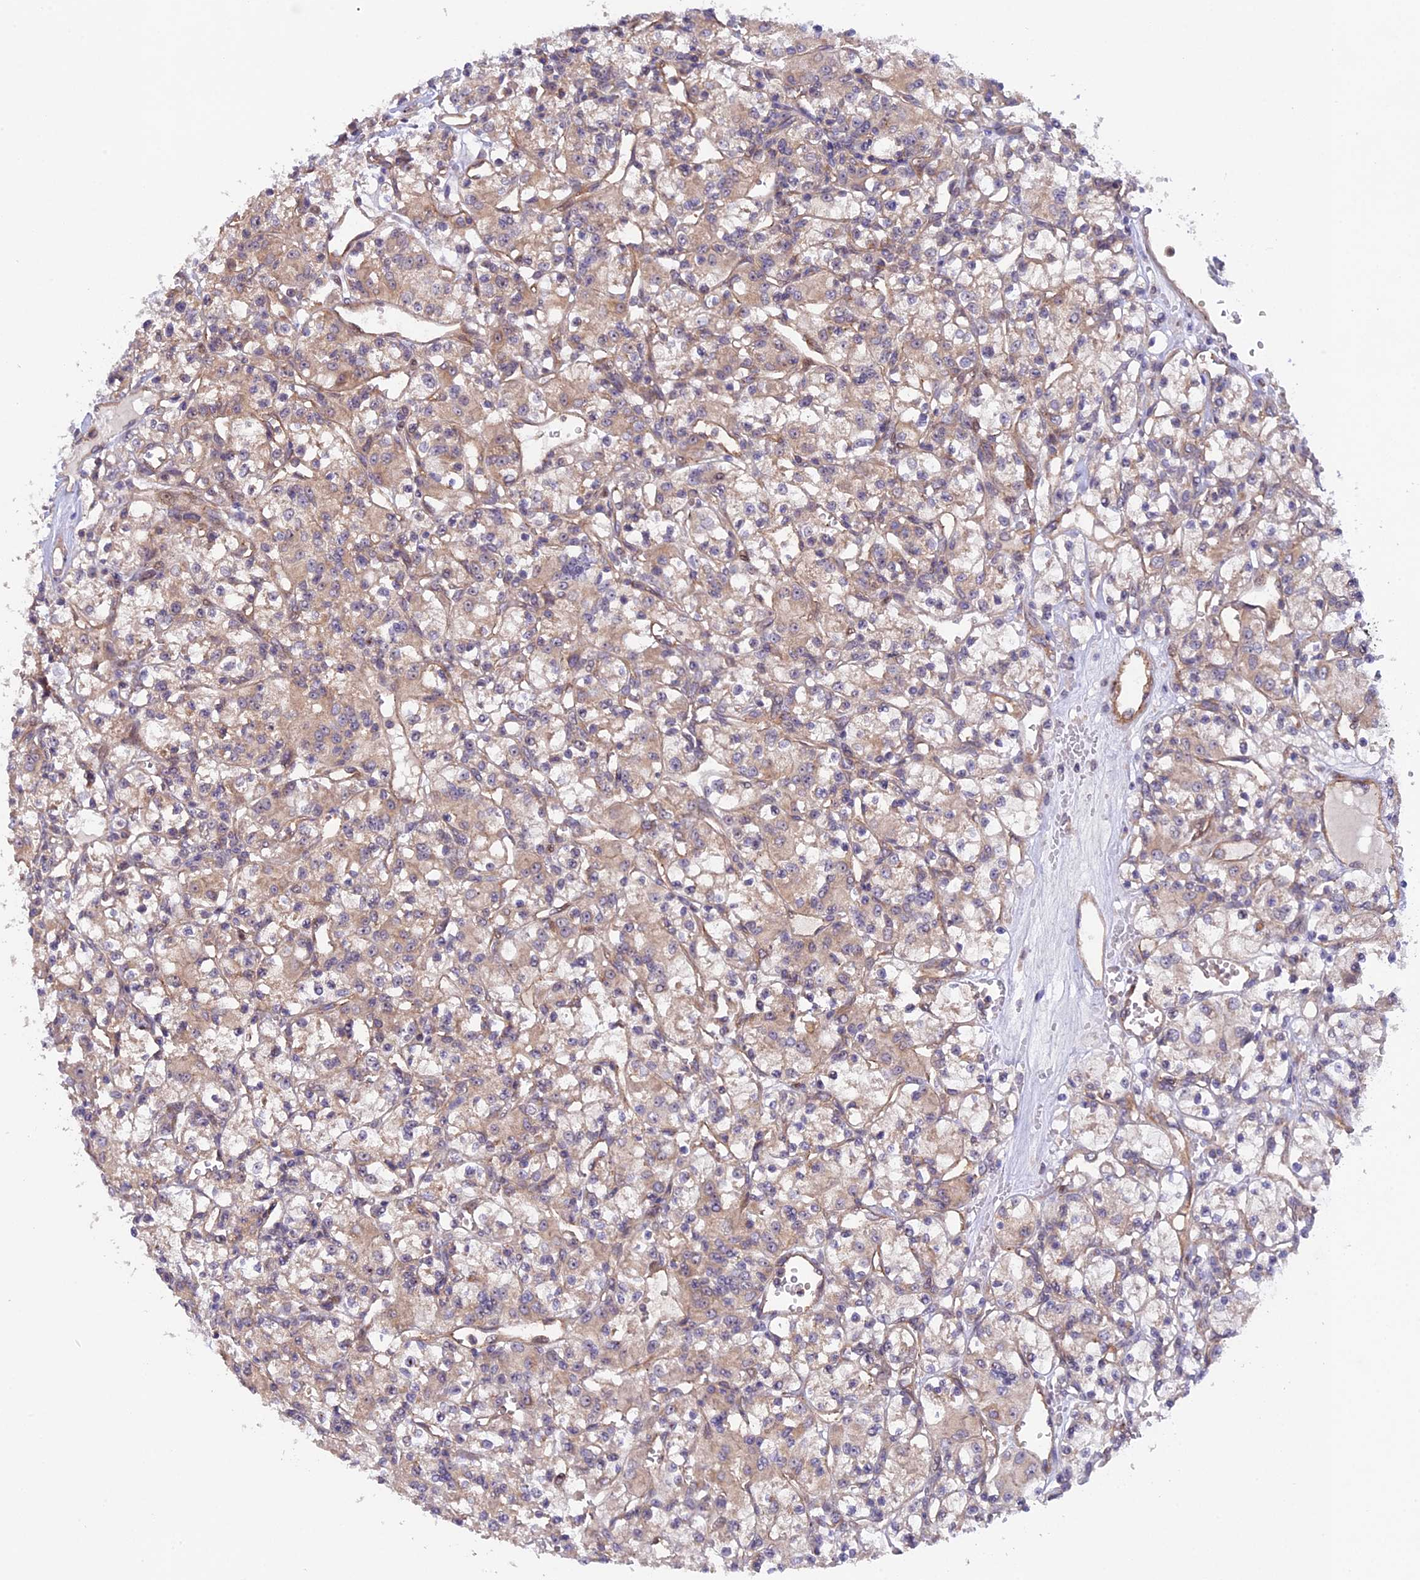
{"staining": {"intensity": "moderate", "quantity": "25%-75%", "location": "cytoplasmic/membranous"}, "tissue": "renal cancer", "cell_type": "Tumor cells", "image_type": "cancer", "snomed": [{"axis": "morphology", "description": "Adenocarcinoma, NOS"}, {"axis": "topography", "description": "Kidney"}], "caption": "The histopathology image exhibits a brown stain indicating the presence of a protein in the cytoplasmic/membranous of tumor cells in adenocarcinoma (renal).", "gene": "FERMT1", "patient": {"sex": "female", "age": 59}}